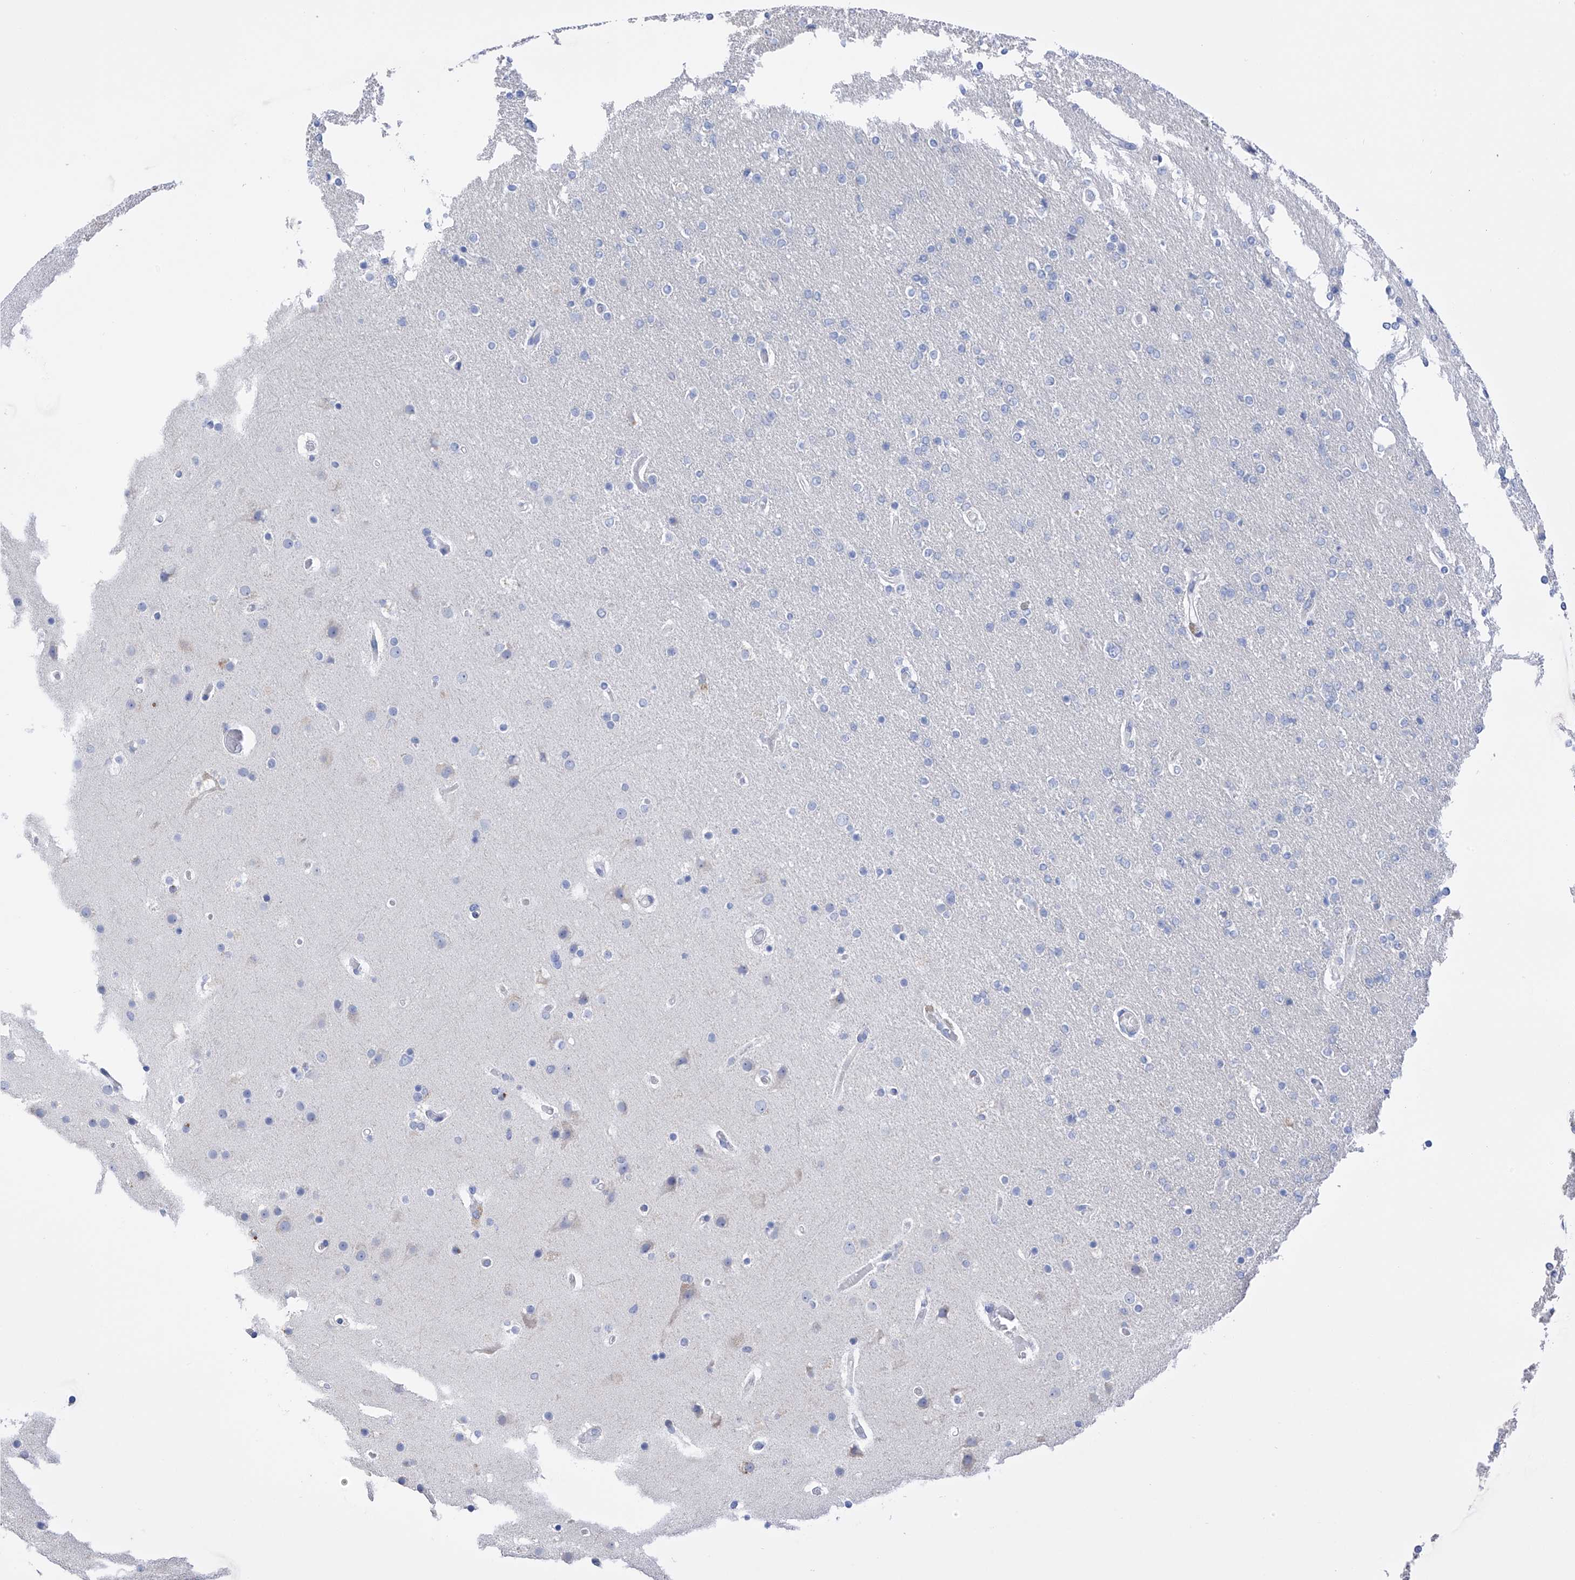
{"staining": {"intensity": "negative", "quantity": "none", "location": "none"}, "tissue": "glioma", "cell_type": "Tumor cells", "image_type": "cancer", "snomed": [{"axis": "morphology", "description": "Glioma, malignant, High grade"}, {"axis": "topography", "description": "Cerebral cortex"}], "caption": "IHC histopathology image of glioma stained for a protein (brown), which demonstrates no positivity in tumor cells.", "gene": "REC8", "patient": {"sex": "female", "age": 36}}